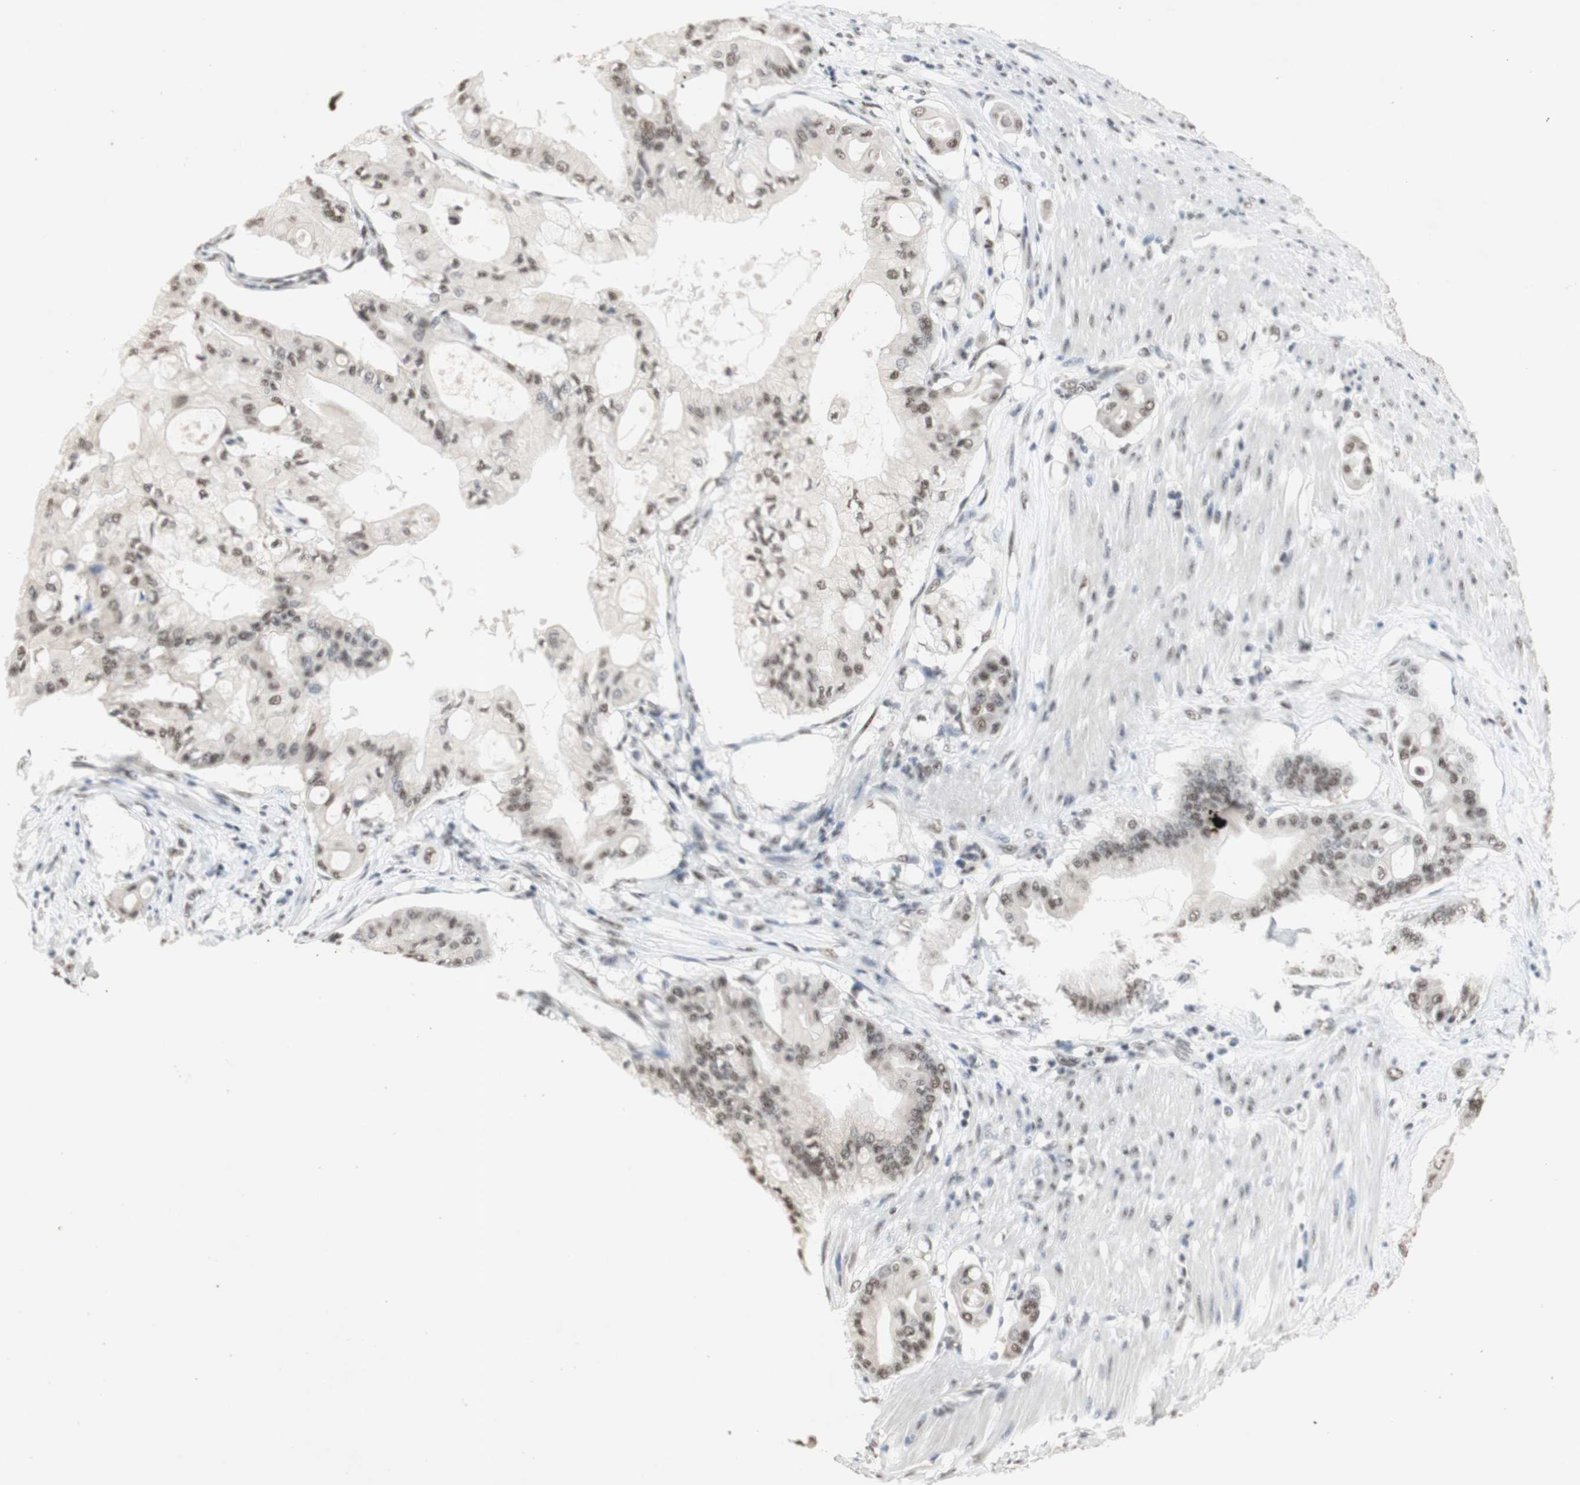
{"staining": {"intensity": "moderate", "quantity": ">75%", "location": "nuclear"}, "tissue": "pancreatic cancer", "cell_type": "Tumor cells", "image_type": "cancer", "snomed": [{"axis": "morphology", "description": "Adenocarcinoma, NOS"}, {"axis": "morphology", "description": "Adenocarcinoma, metastatic, NOS"}, {"axis": "topography", "description": "Lymph node"}, {"axis": "topography", "description": "Pancreas"}, {"axis": "topography", "description": "Duodenum"}], "caption": "Protein staining shows moderate nuclear staining in approximately >75% of tumor cells in pancreatic cancer.", "gene": "SNRPB", "patient": {"sex": "female", "age": 64}}